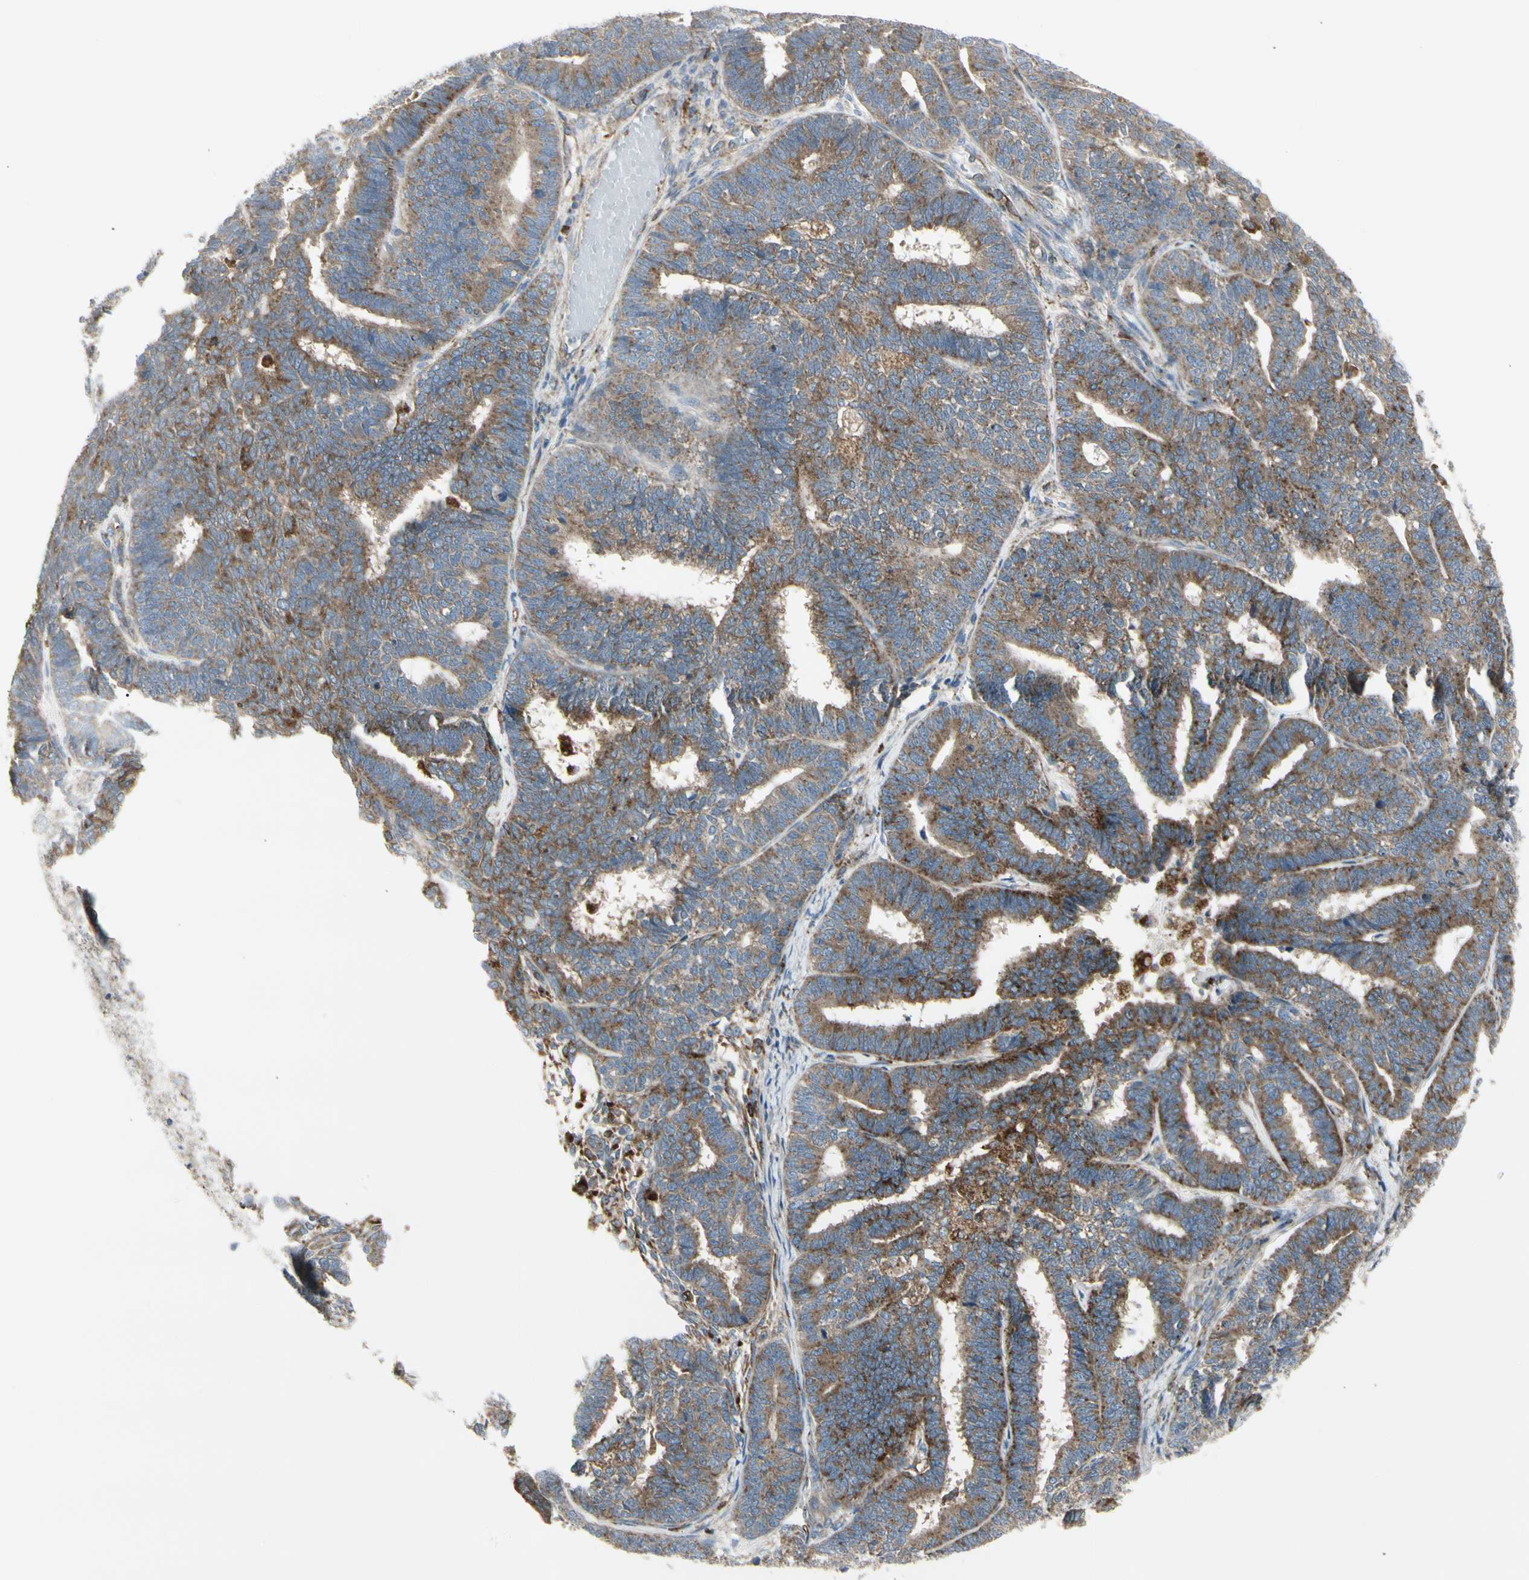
{"staining": {"intensity": "moderate", "quantity": ">75%", "location": "cytoplasmic/membranous"}, "tissue": "endometrial cancer", "cell_type": "Tumor cells", "image_type": "cancer", "snomed": [{"axis": "morphology", "description": "Adenocarcinoma, NOS"}, {"axis": "topography", "description": "Endometrium"}], "caption": "Immunohistochemical staining of human adenocarcinoma (endometrial) exhibits medium levels of moderate cytoplasmic/membranous protein staining in about >75% of tumor cells.", "gene": "ATP6V1B2", "patient": {"sex": "female", "age": 70}}